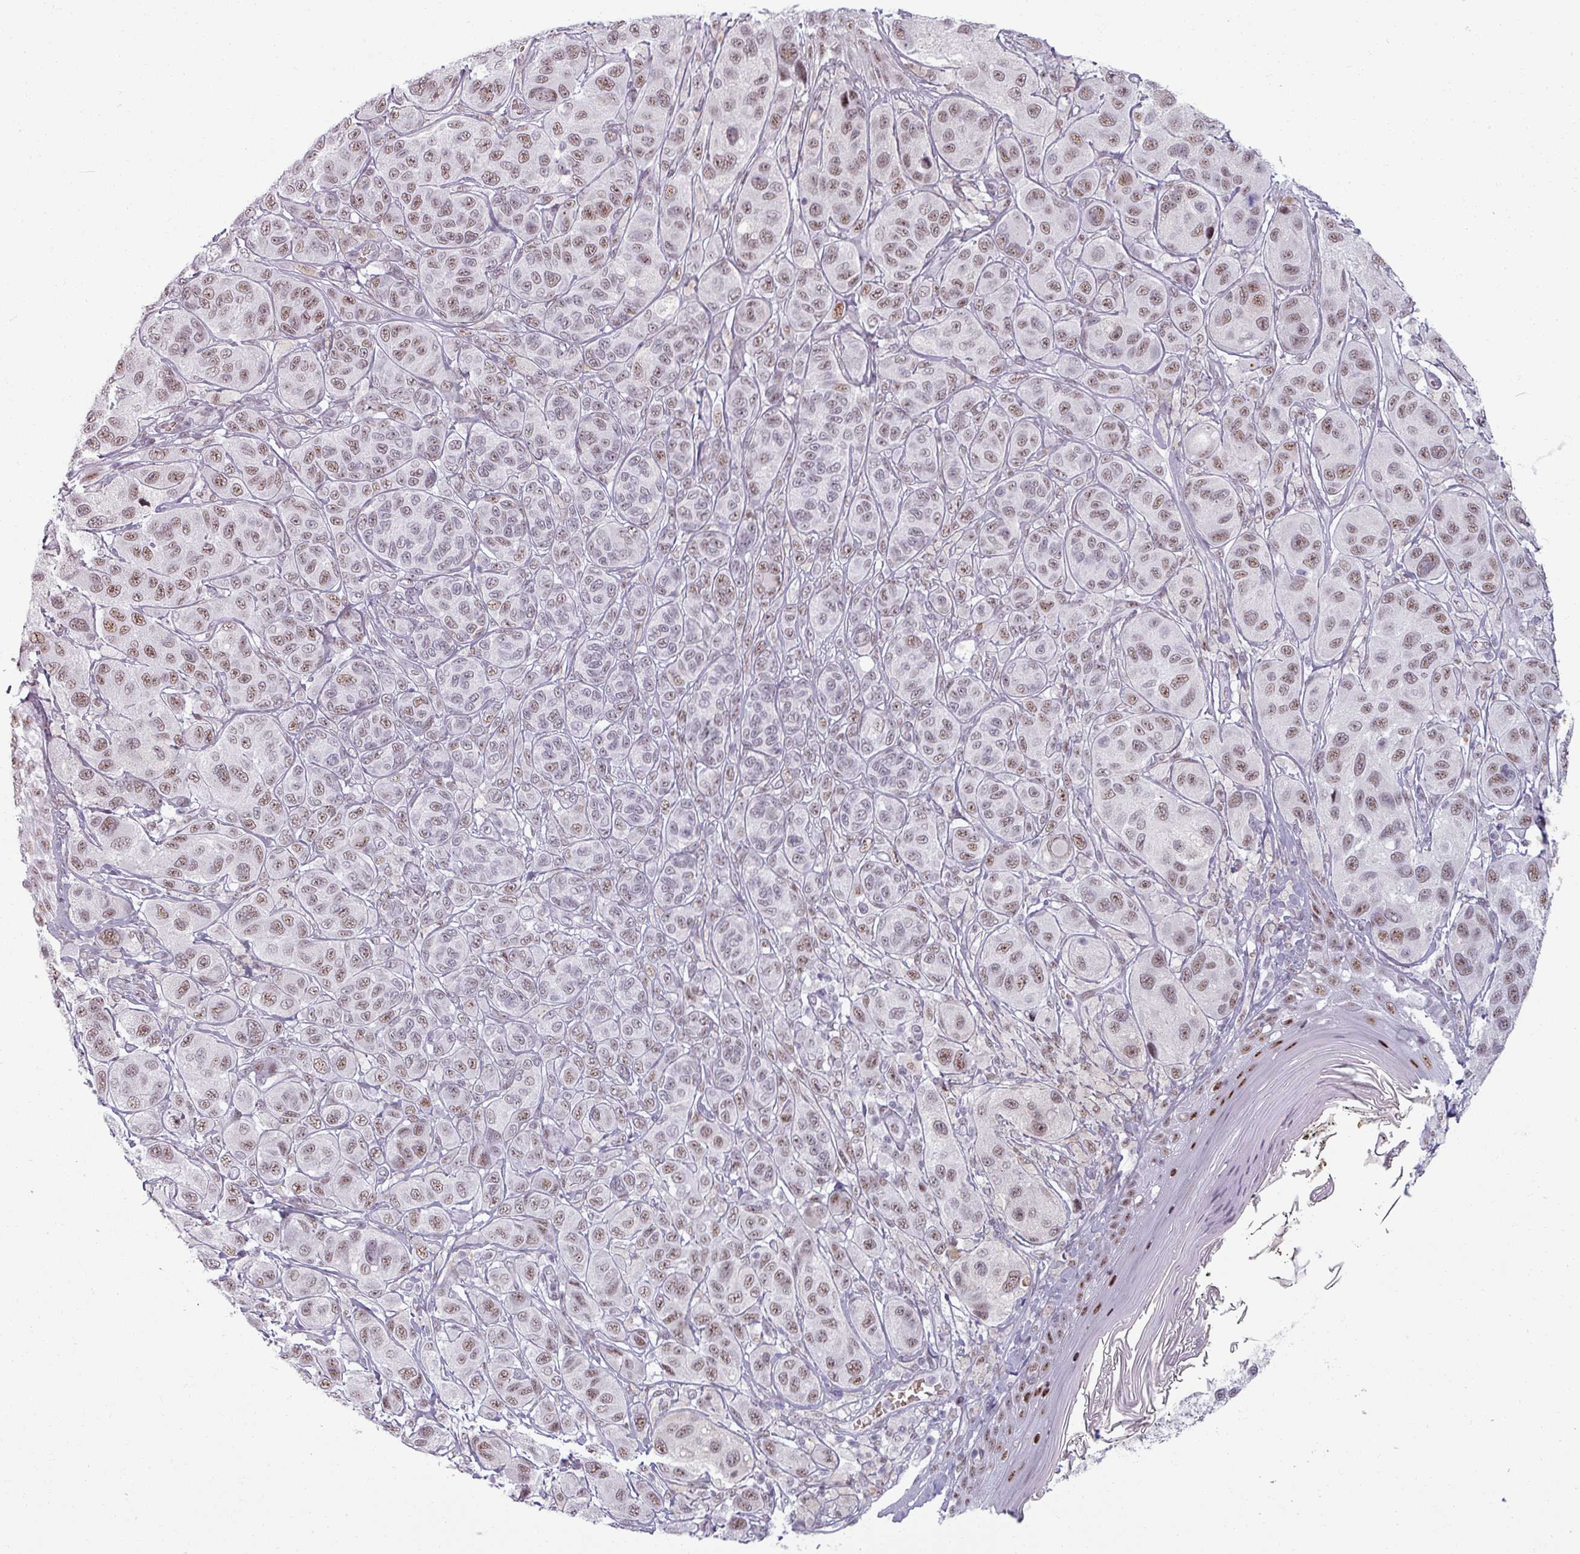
{"staining": {"intensity": "weak", "quantity": "25%-75%", "location": "nuclear"}, "tissue": "melanoma", "cell_type": "Tumor cells", "image_type": "cancer", "snomed": [{"axis": "morphology", "description": "Malignant melanoma, NOS"}, {"axis": "topography", "description": "Skin"}], "caption": "Immunohistochemistry (IHC) micrograph of melanoma stained for a protein (brown), which displays low levels of weak nuclear expression in approximately 25%-75% of tumor cells.", "gene": "NCOR1", "patient": {"sex": "male", "age": 42}}